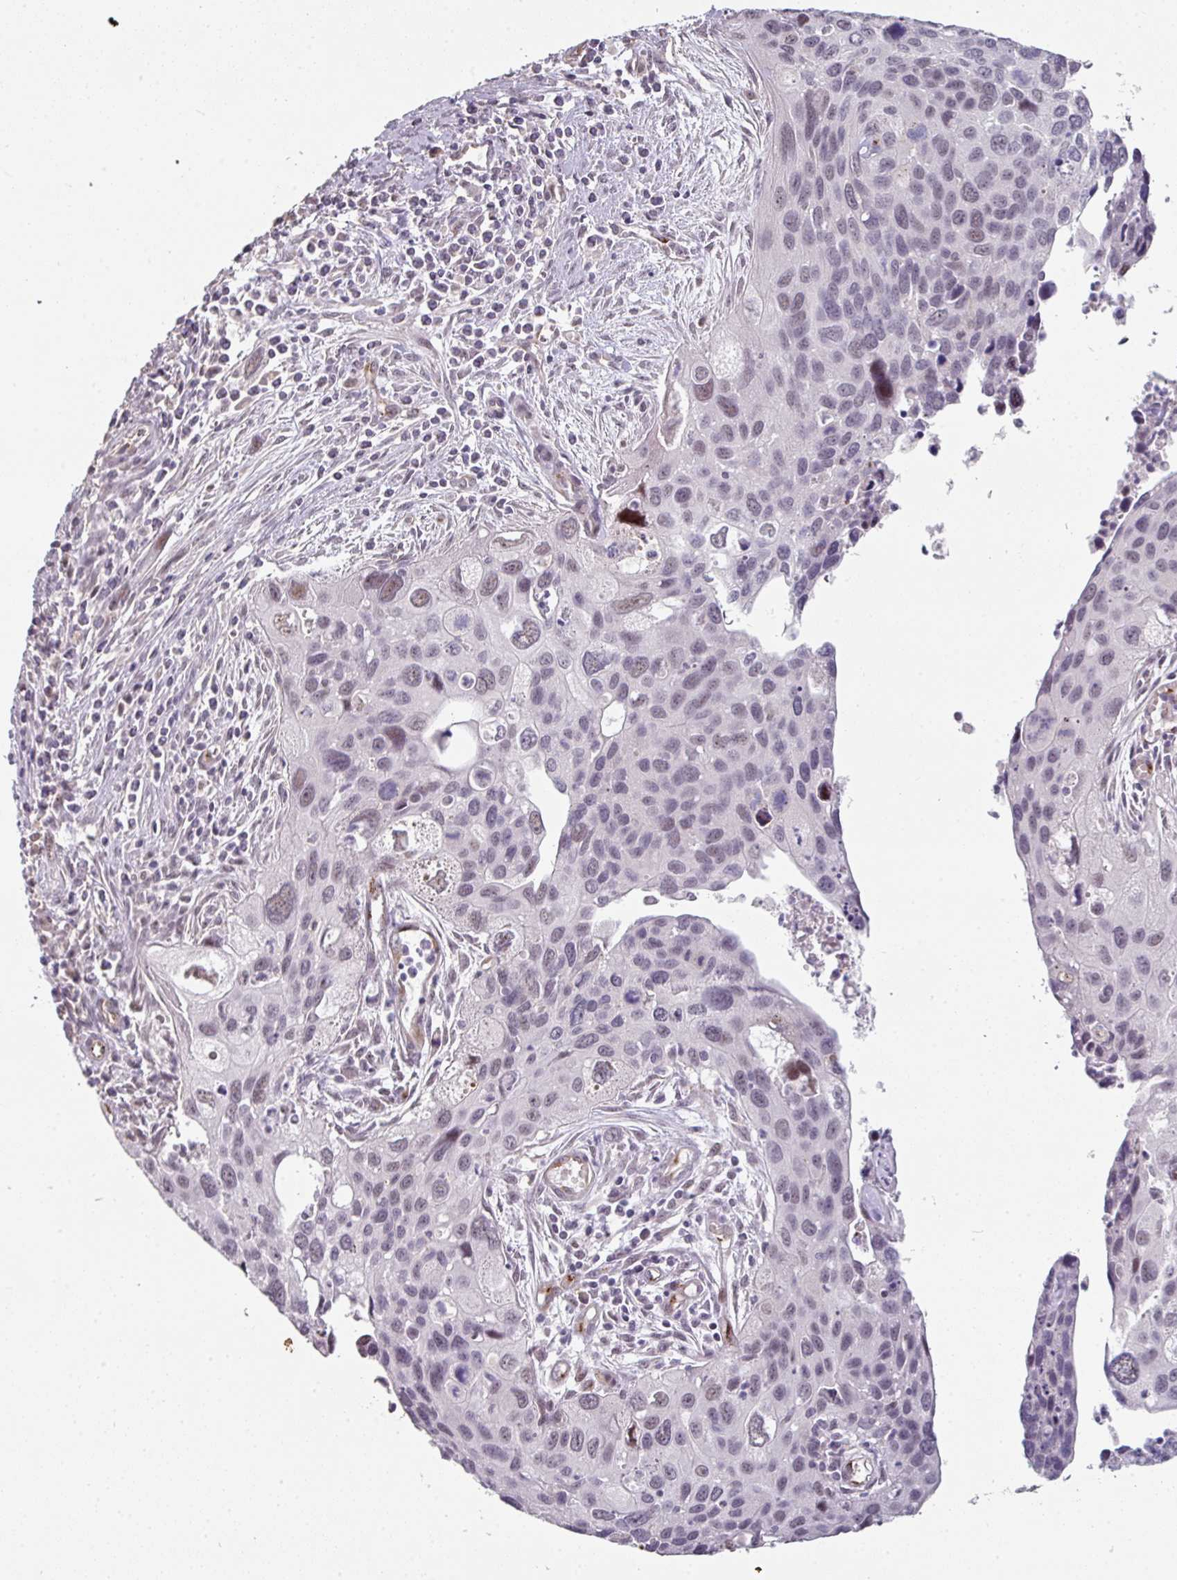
{"staining": {"intensity": "weak", "quantity": "<25%", "location": "nuclear"}, "tissue": "cervical cancer", "cell_type": "Tumor cells", "image_type": "cancer", "snomed": [{"axis": "morphology", "description": "Squamous cell carcinoma, NOS"}, {"axis": "topography", "description": "Cervix"}], "caption": "This is an IHC micrograph of cervical squamous cell carcinoma. There is no positivity in tumor cells.", "gene": "SIDT2", "patient": {"sex": "female", "age": 55}}